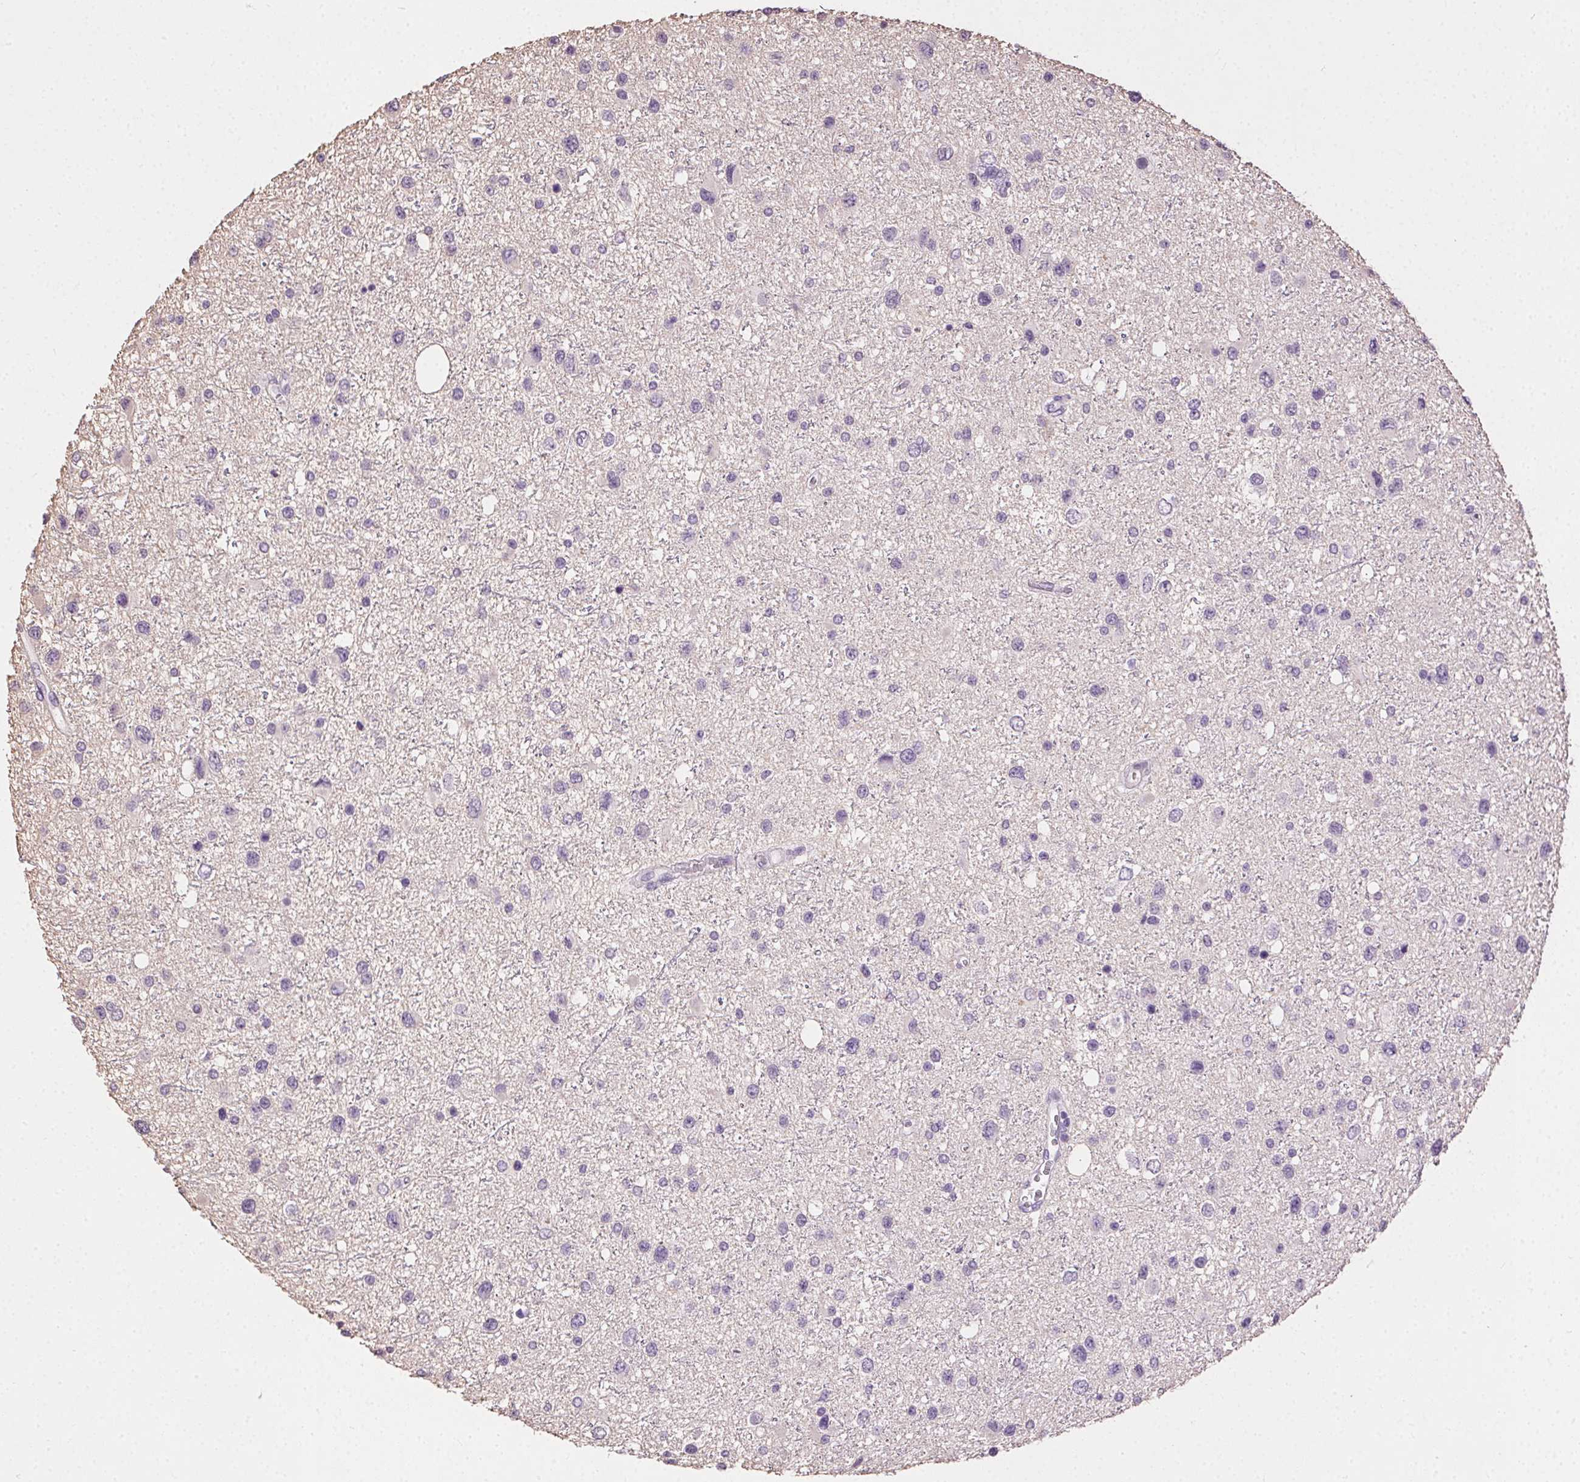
{"staining": {"intensity": "negative", "quantity": "none", "location": "none"}, "tissue": "glioma", "cell_type": "Tumor cells", "image_type": "cancer", "snomed": [{"axis": "morphology", "description": "Glioma, malignant, Low grade"}, {"axis": "topography", "description": "Brain"}], "caption": "Immunohistochemical staining of human malignant low-grade glioma exhibits no significant staining in tumor cells. (Immunohistochemistry (ihc), brightfield microscopy, high magnification).", "gene": "SYCE2", "patient": {"sex": "female", "age": 32}}